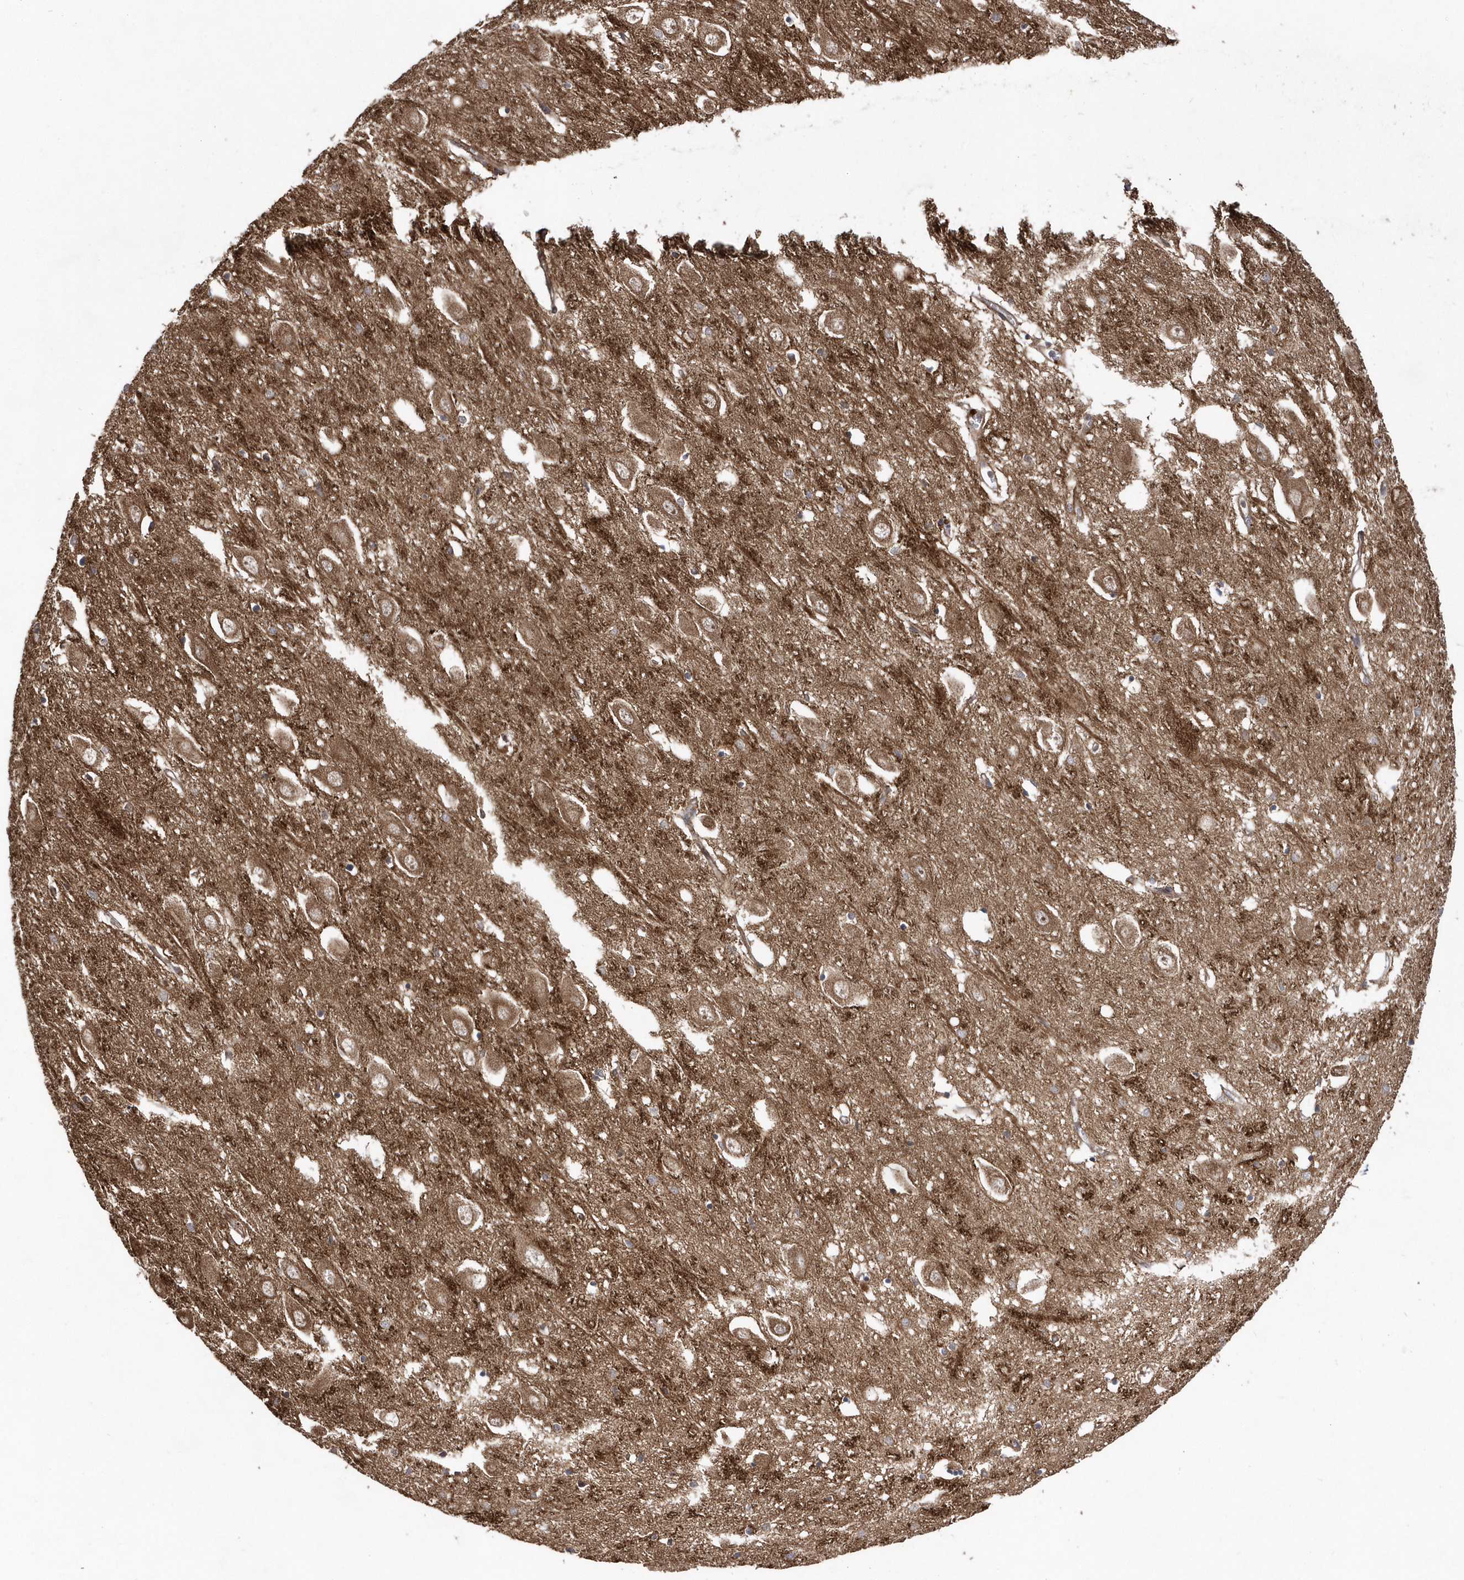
{"staining": {"intensity": "negative", "quantity": "none", "location": "none"}, "tissue": "hippocampus", "cell_type": "Glial cells", "image_type": "normal", "snomed": [{"axis": "morphology", "description": "Normal tissue, NOS"}, {"axis": "topography", "description": "Hippocampus"}], "caption": "Protein analysis of benign hippocampus demonstrates no significant staining in glial cells.", "gene": "DALRD3", "patient": {"sex": "female", "age": 64}}